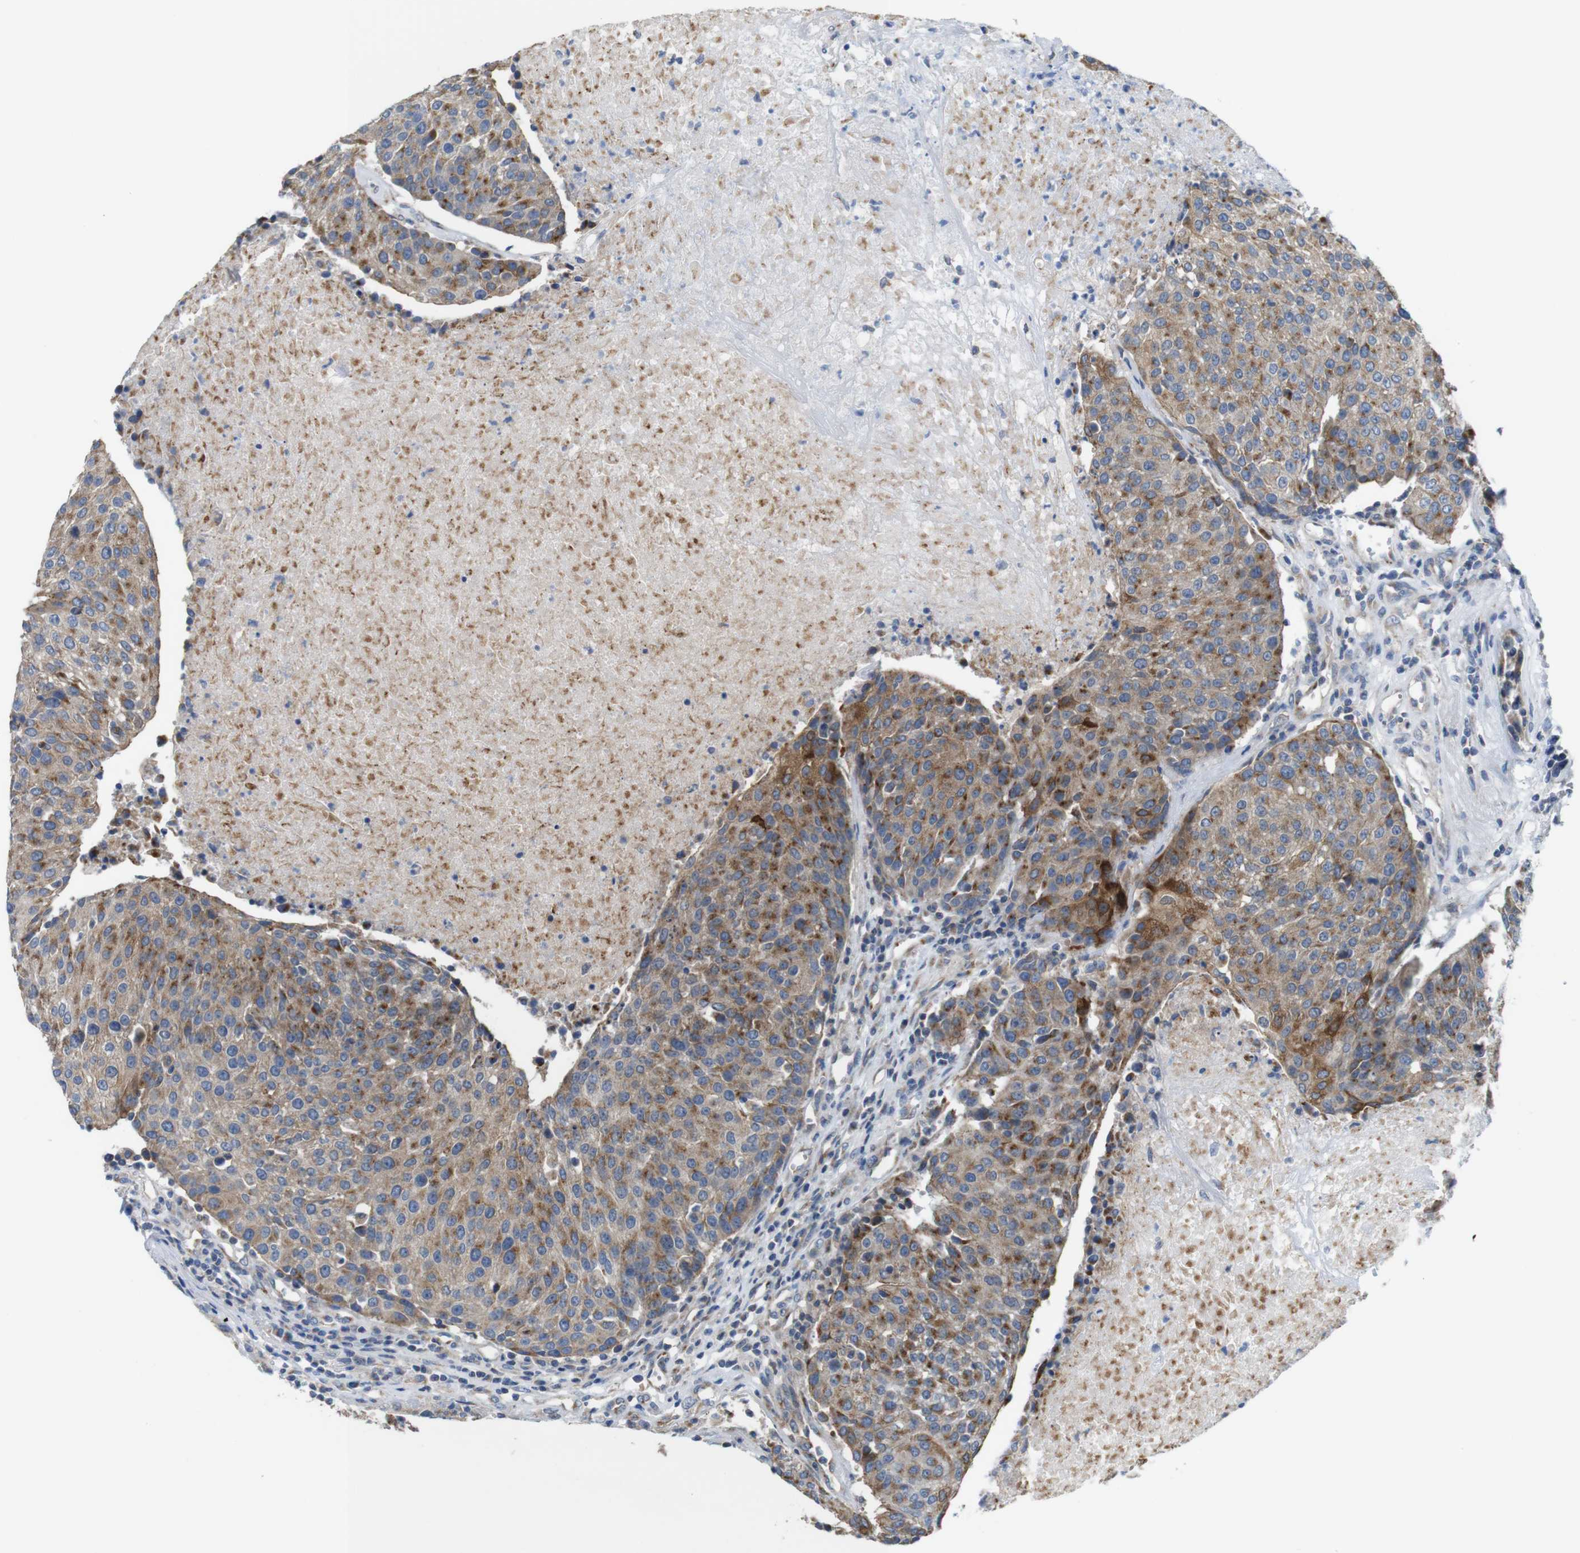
{"staining": {"intensity": "moderate", "quantity": ">75%", "location": "cytoplasmic/membranous"}, "tissue": "urothelial cancer", "cell_type": "Tumor cells", "image_type": "cancer", "snomed": [{"axis": "morphology", "description": "Urothelial carcinoma, High grade"}, {"axis": "topography", "description": "Urinary bladder"}], "caption": "Urothelial cancer stained for a protein (brown) reveals moderate cytoplasmic/membranous positive expression in about >75% of tumor cells.", "gene": "EFCAB14", "patient": {"sex": "female", "age": 85}}